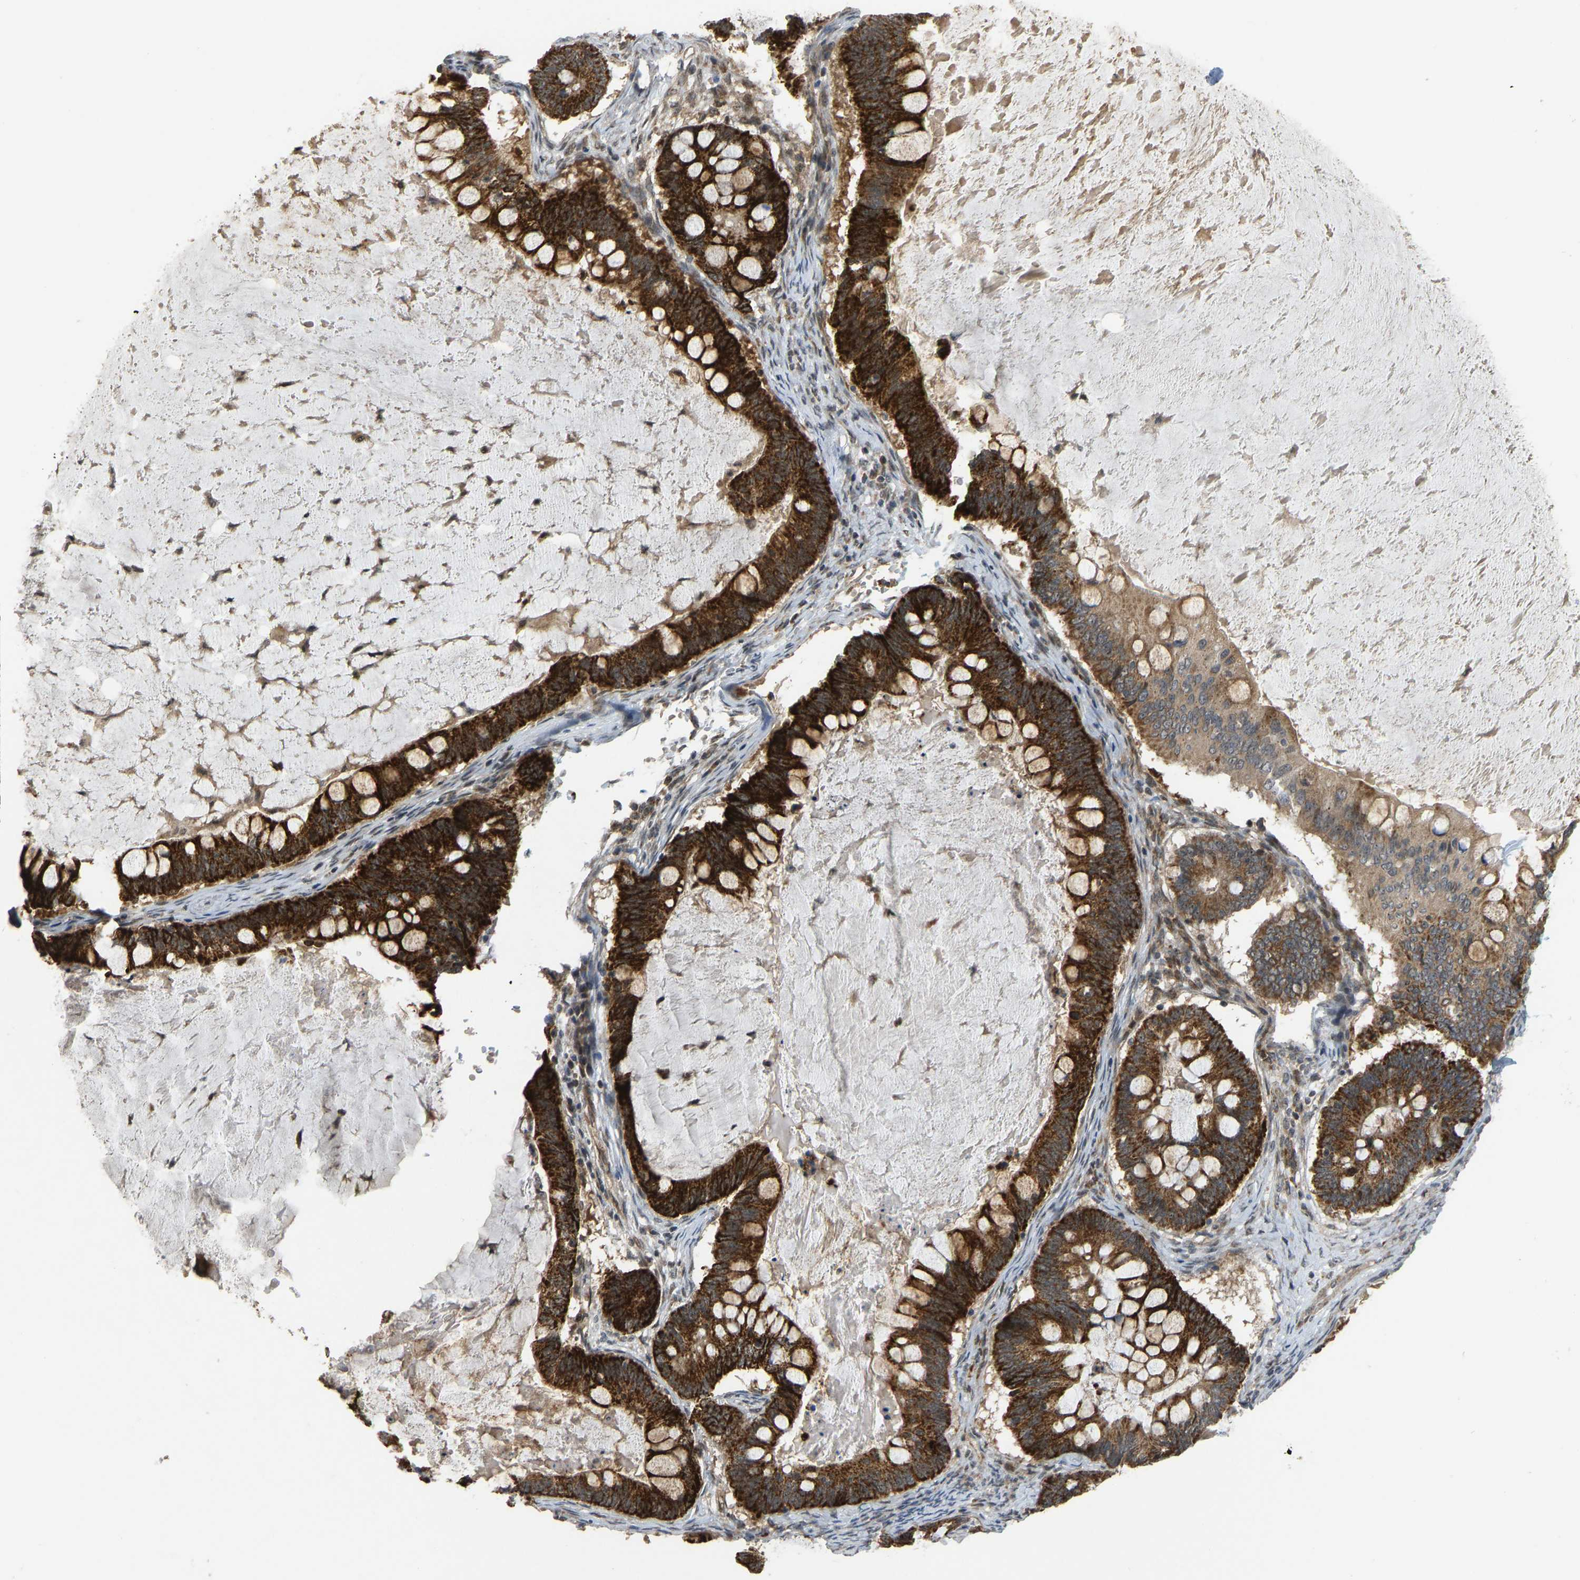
{"staining": {"intensity": "strong", "quantity": ">75%", "location": "cytoplasmic/membranous"}, "tissue": "ovarian cancer", "cell_type": "Tumor cells", "image_type": "cancer", "snomed": [{"axis": "morphology", "description": "Cystadenocarcinoma, mucinous, NOS"}, {"axis": "topography", "description": "Ovary"}], "caption": "Strong cytoplasmic/membranous protein positivity is present in approximately >75% of tumor cells in ovarian cancer (mucinous cystadenocarcinoma). Using DAB (3,3'-diaminobenzidine) (brown) and hematoxylin (blue) stains, captured at high magnification using brightfield microscopy.", "gene": "ACADS", "patient": {"sex": "female", "age": 61}}